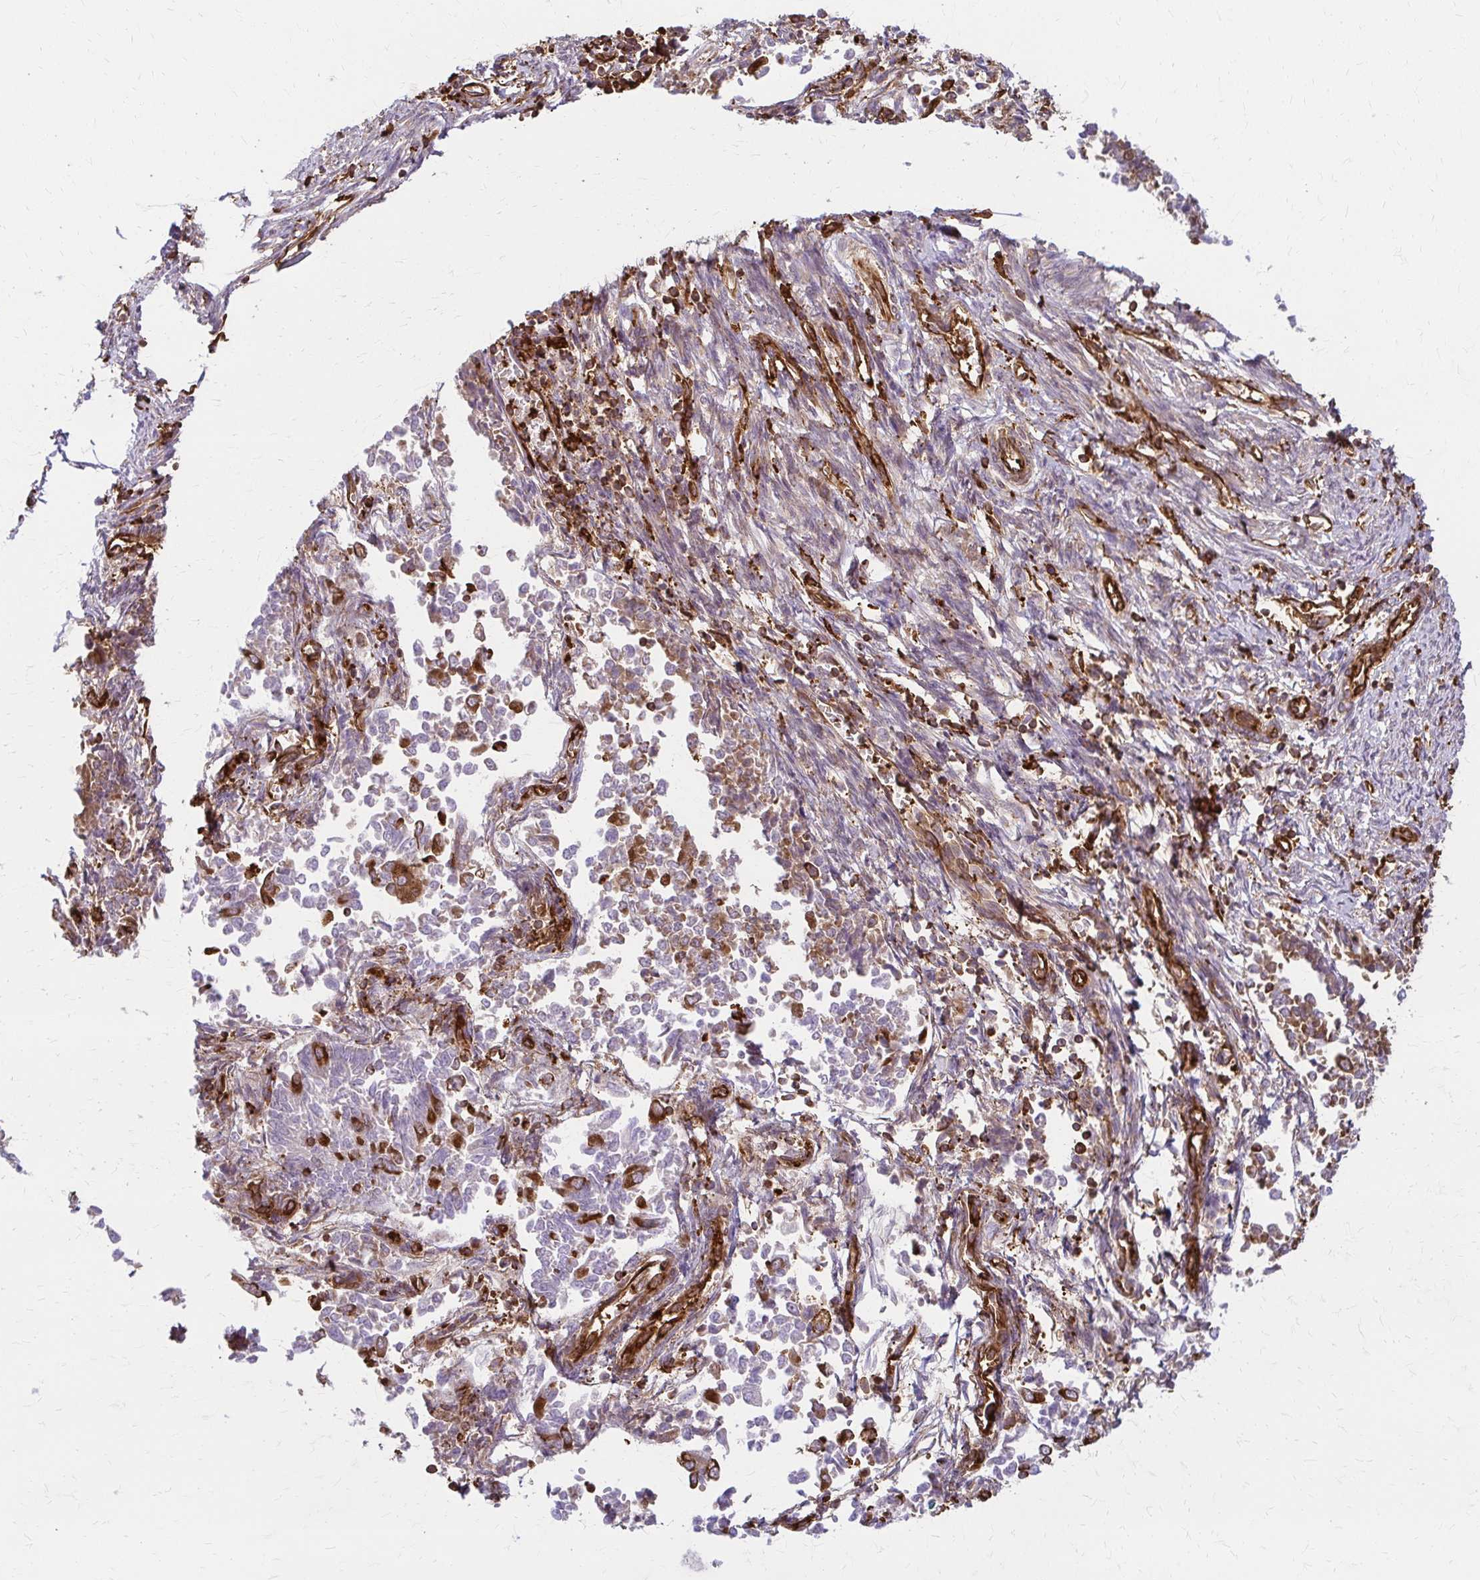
{"staining": {"intensity": "moderate", "quantity": "25%-75%", "location": "cytoplasmic/membranous"}, "tissue": "endometrial cancer", "cell_type": "Tumor cells", "image_type": "cancer", "snomed": [{"axis": "morphology", "description": "Adenocarcinoma, NOS"}, {"axis": "topography", "description": "Endometrium"}], "caption": "Approximately 25%-75% of tumor cells in human adenocarcinoma (endometrial) exhibit moderate cytoplasmic/membranous protein staining as visualized by brown immunohistochemical staining.", "gene": "WASF2", "patient": {"sex": "female", "age": 65}}